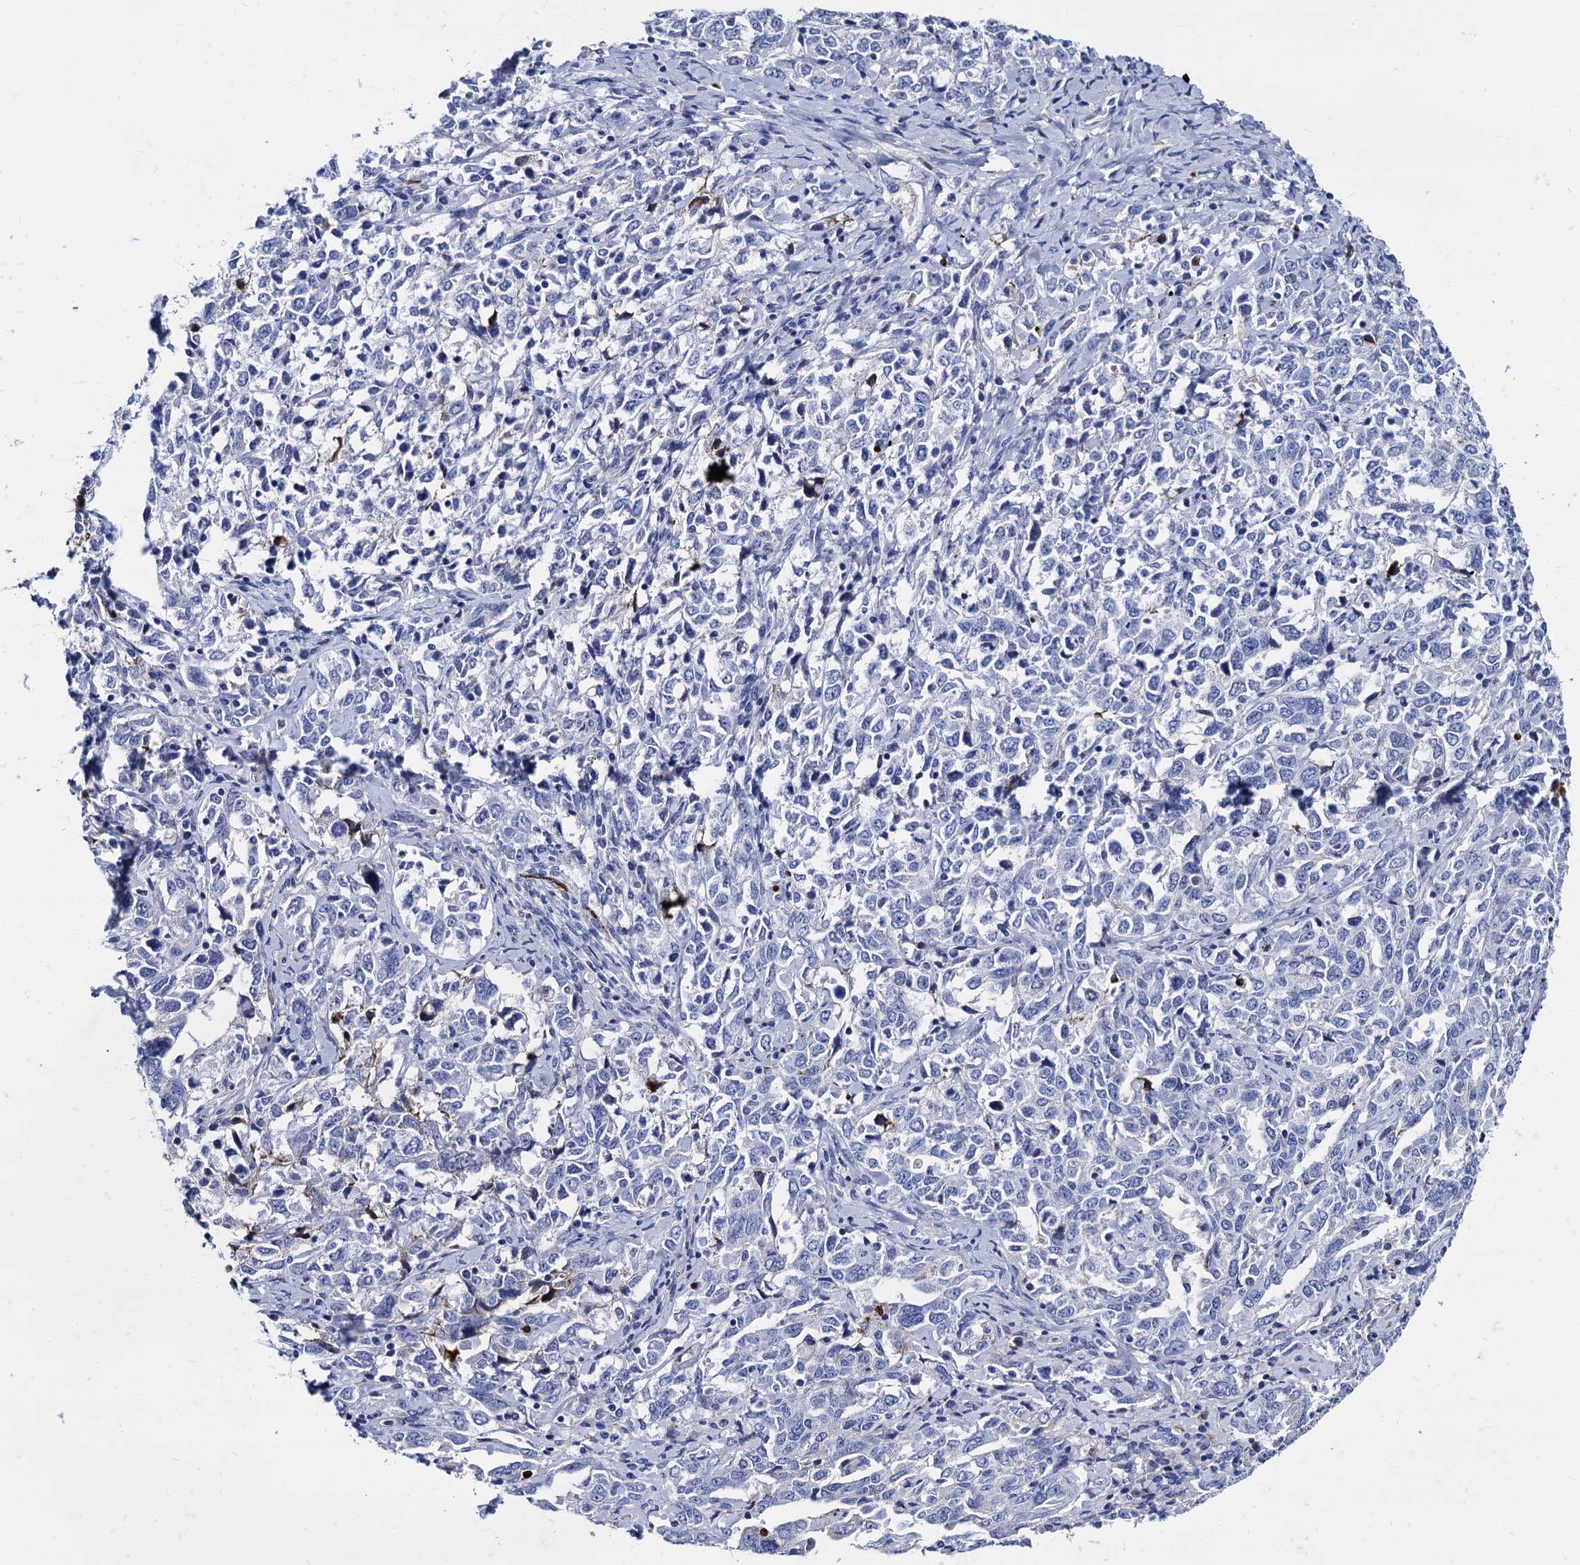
{"staining": {"intensity": "negative", "quantity": "none", "location": "none"}, "tissue": "ovarian cancer", "cell_type": "Tumor cells", "image_type": "cancer", "snomed": [{"axis": "morphology", "description": "Carcinoma, endometroid"}, {"axis": "topography", "description": "Ovary"}], "caption": "Immunohistochemistry image of endometroid carcinoma (ovarian) stained for a protein (brown), which reveals no positivity in tumor cells.", "gene": "APOD", "patient": {"sex": "female", "age": 62}}